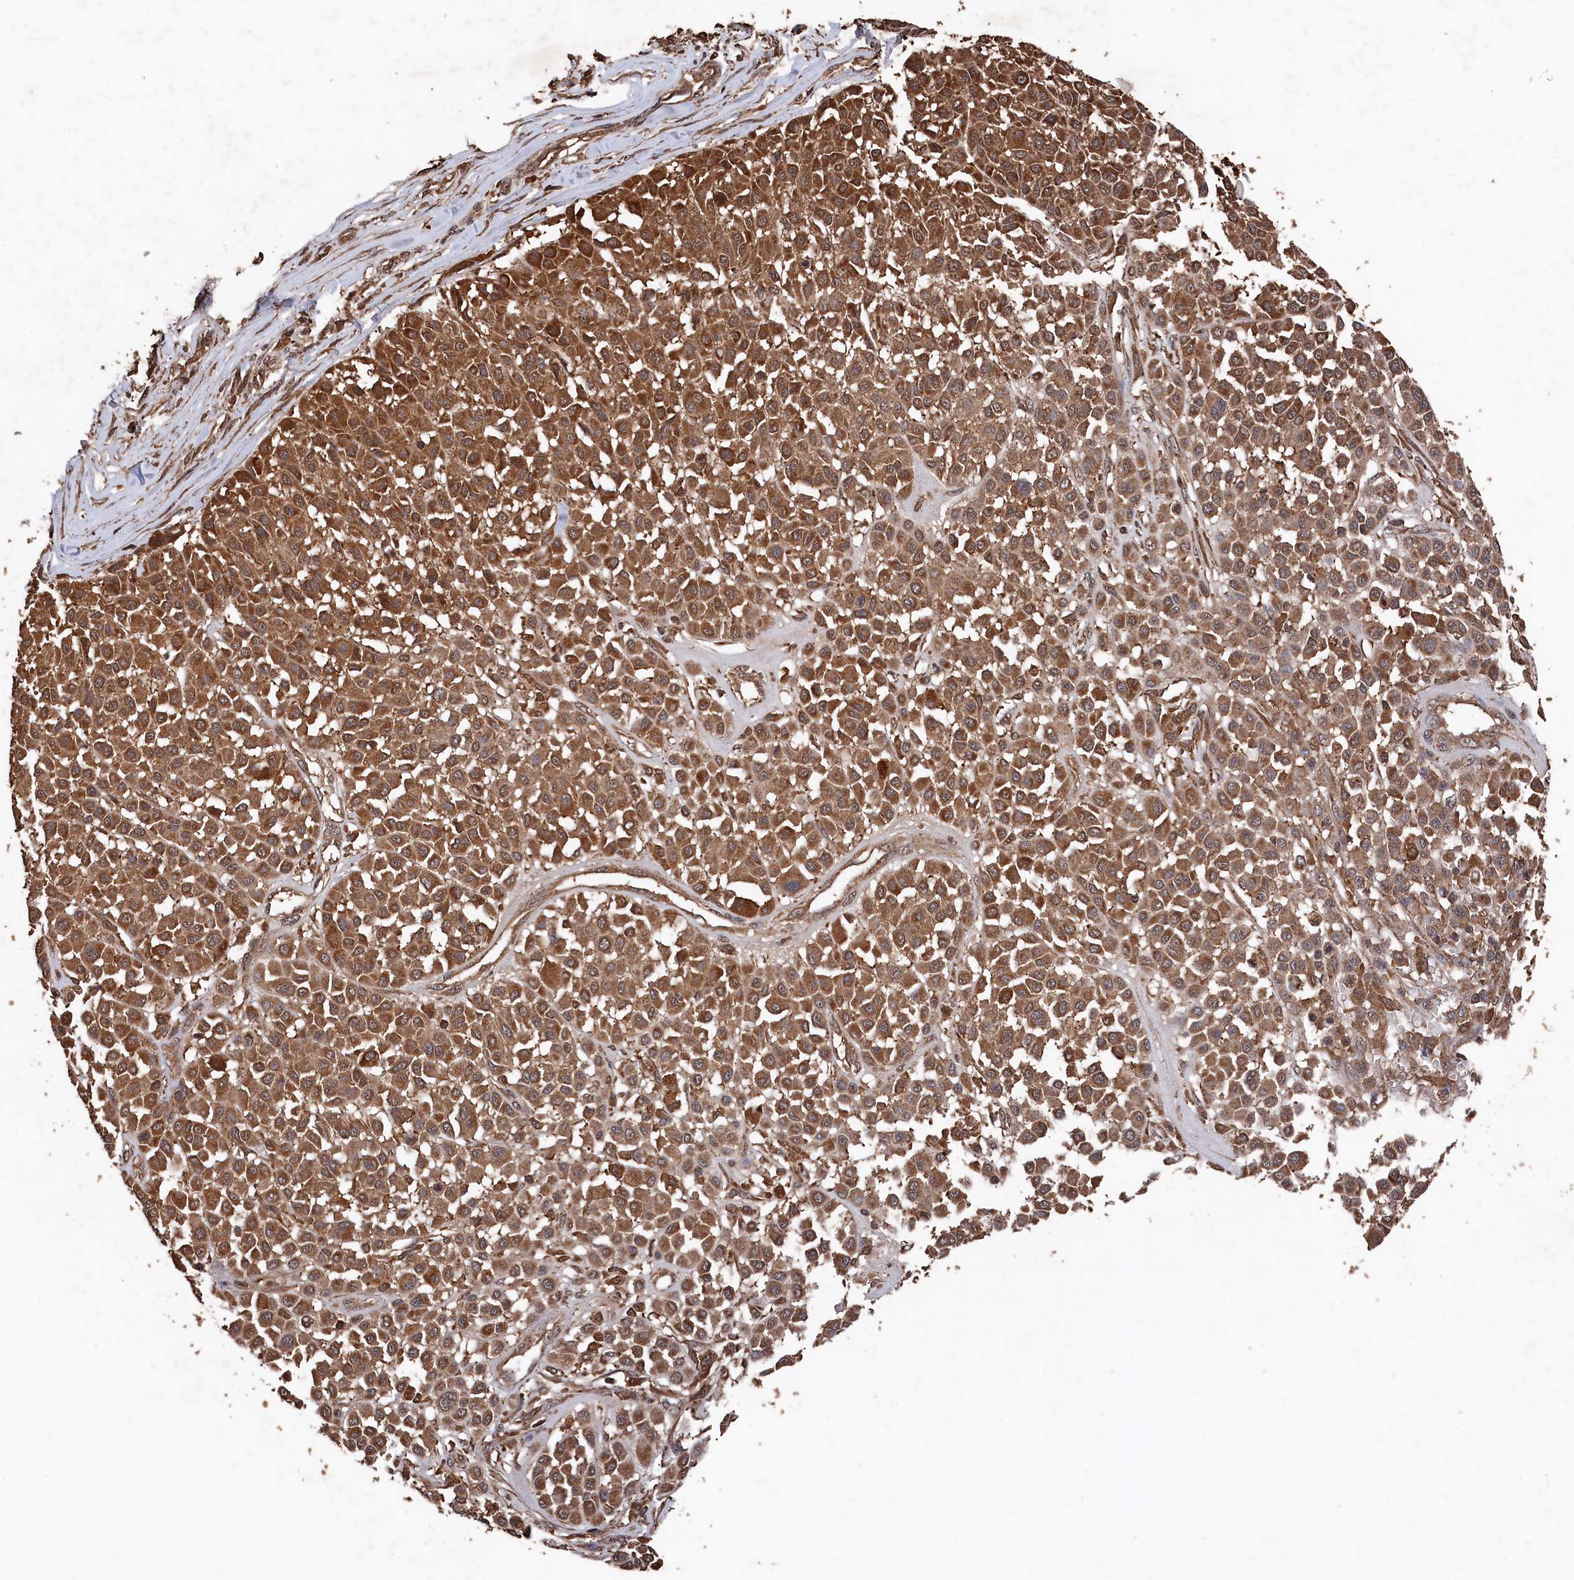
{"staining": {"intensity": "moderate", "quantity": ">75%", "location": "cytoplasmic/membranous"}, "tissue": "melanoma", "cell_type": "Tumor cells", "image_type": "cancer", "snomed": [{"axis": "morphology", "description": "Malignant melanoma, Metastatic site"}, {"axis": "topography", "description": "Soft tissue"}], "caption": "Immunohistochemistry of melanoma reveals medium levels of moderate cytoplasmic/membranous expression in approximately >75% of tumor cells.", "gene": "SNX33", "patient": {"sex": "male", "age": 41}}